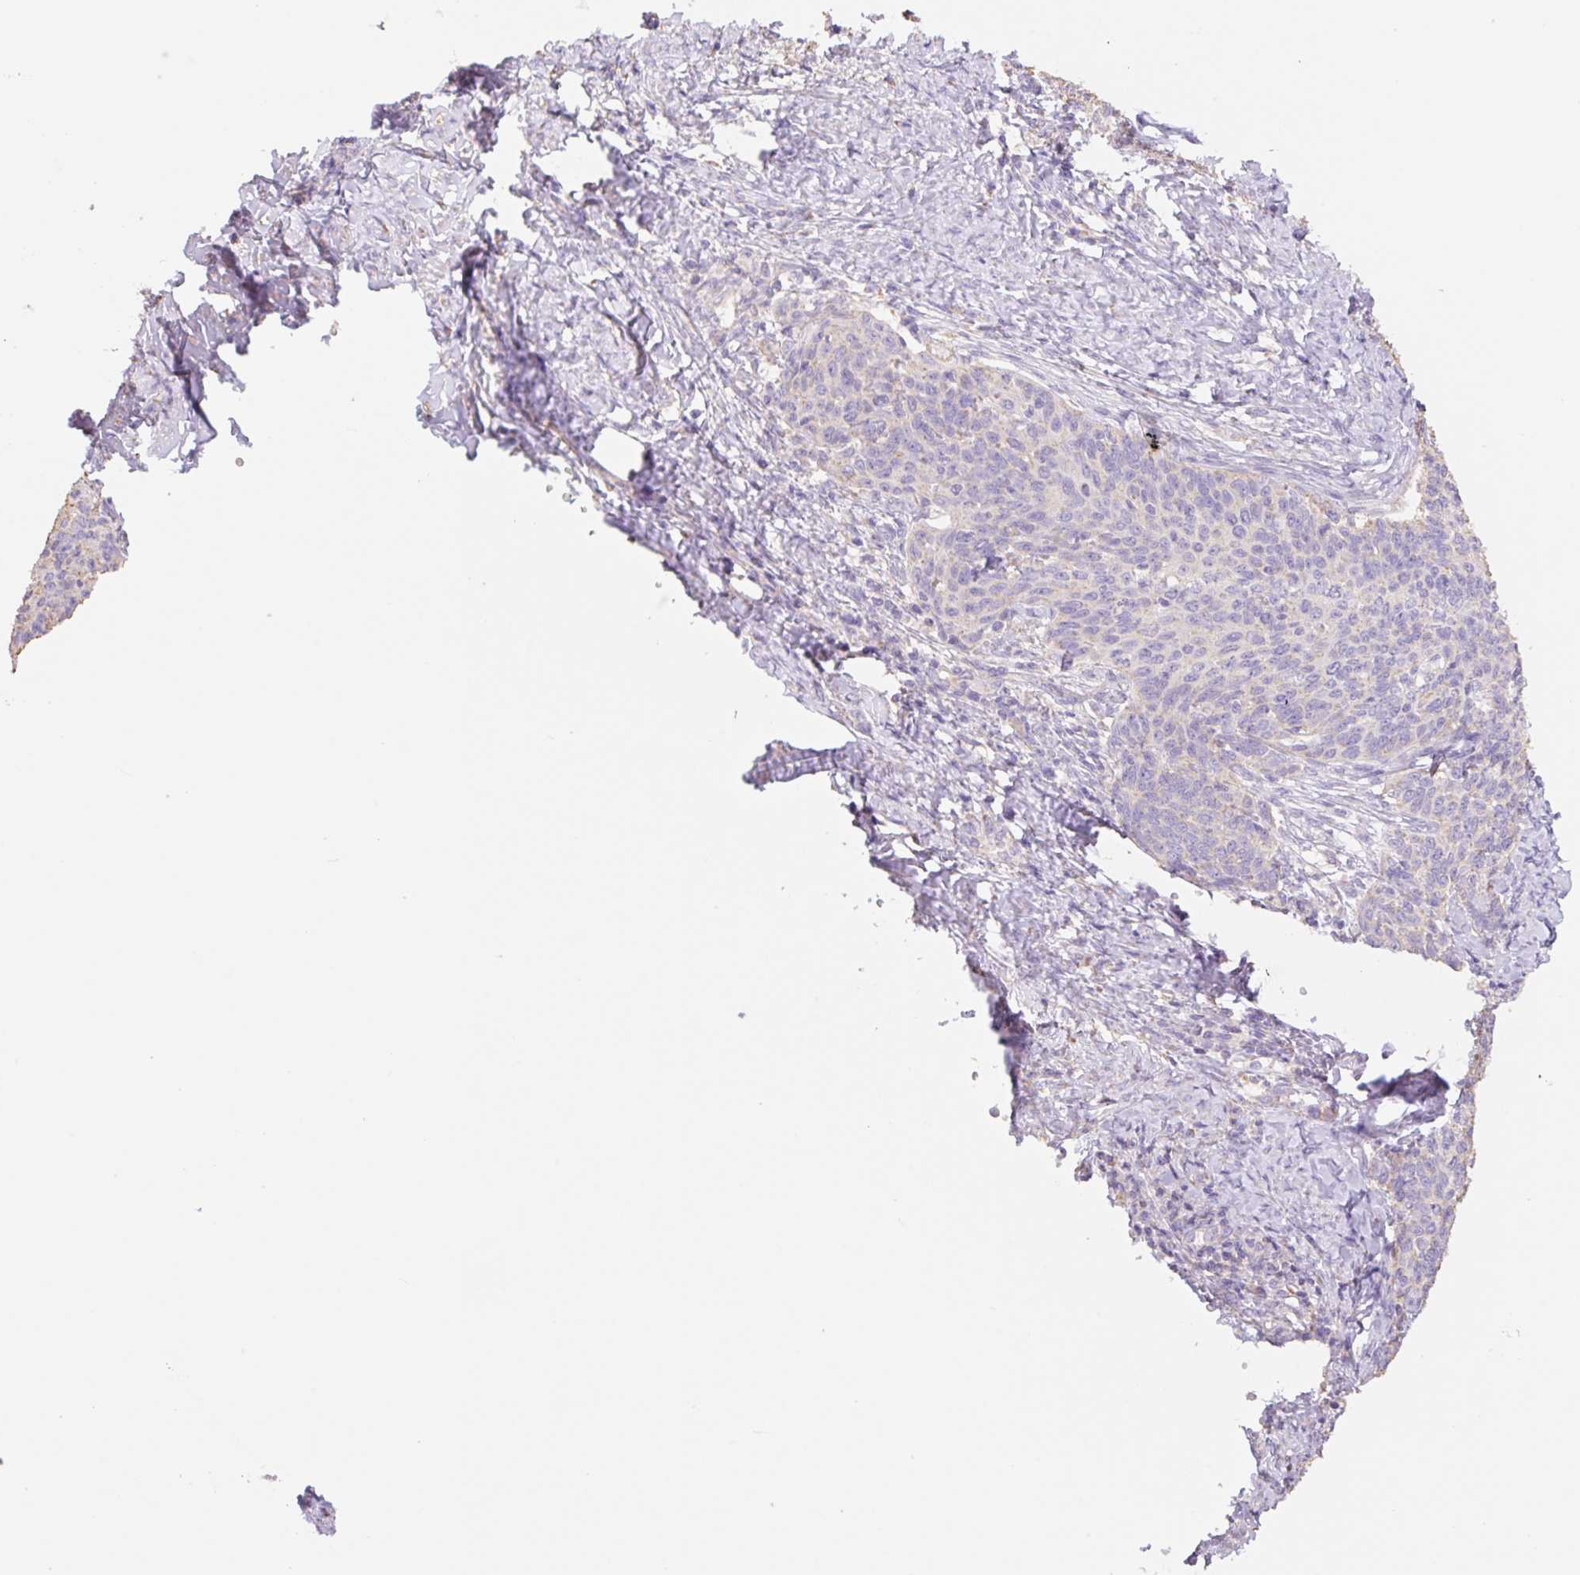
{"staining": {"intensity": "negative", "quantity": "none", "location": "none"}, "tissue": "cervical cancer", "cell_type": "Tumor cells", "image_type": "cancer", "snomed": [{"axis": "morphology", "description": "Squamous cell carcinoma, NOS"}, {"axis": "topography", "description": "Cervix"}], "caption": "This micrograph is of cervical squamous cell carcinoma stained with immunohistochemistry (IHC) to label a protein in brown with the nuclei are counter-stained blue. There is no staining in tumor cells.", "gene": "COPZ2", "patient": {"sex": "female", "age": 39}}